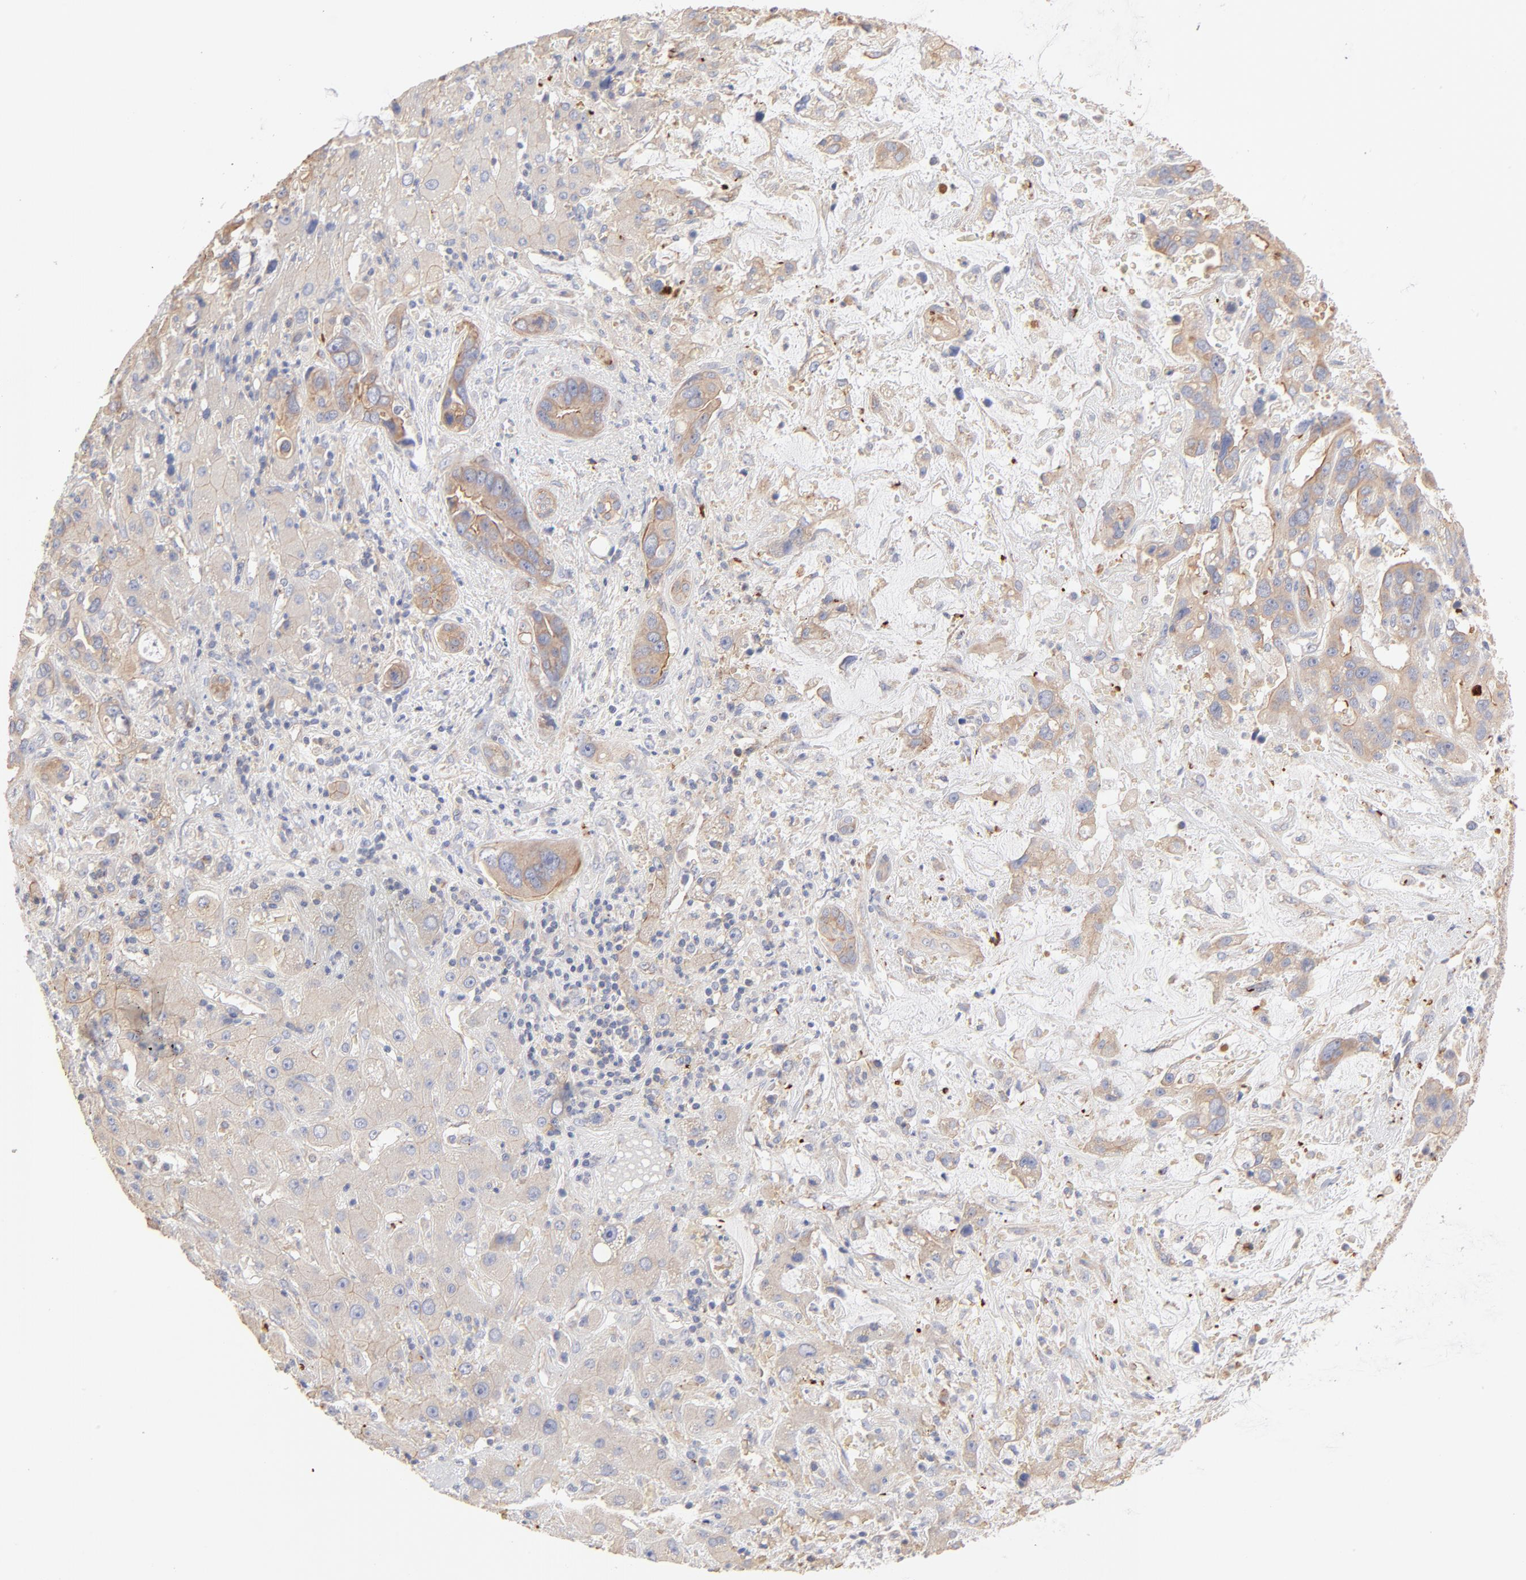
{"staining": {"intensity": "moderate", "quantity": ">75%", "location": "cytoplasmic/membranous"}, "tissue": "liver cancer", "cell_type": "Tumor cells", "image_type": "cancer", "snomed": [{"axis": "morphology", "description": "Cholangiocarcinoma"}, {"axis": "topography", "description": "Liver"}], "caption": "Liver cholangiocarcinoma stained with immunohistochemistry (IHC) demonstrates moderate cytoplasmic/membranous expression in approximately >75% of tumor cells.", "gene": "SPTB", "patient": {"sex": "female", "age": 65}}